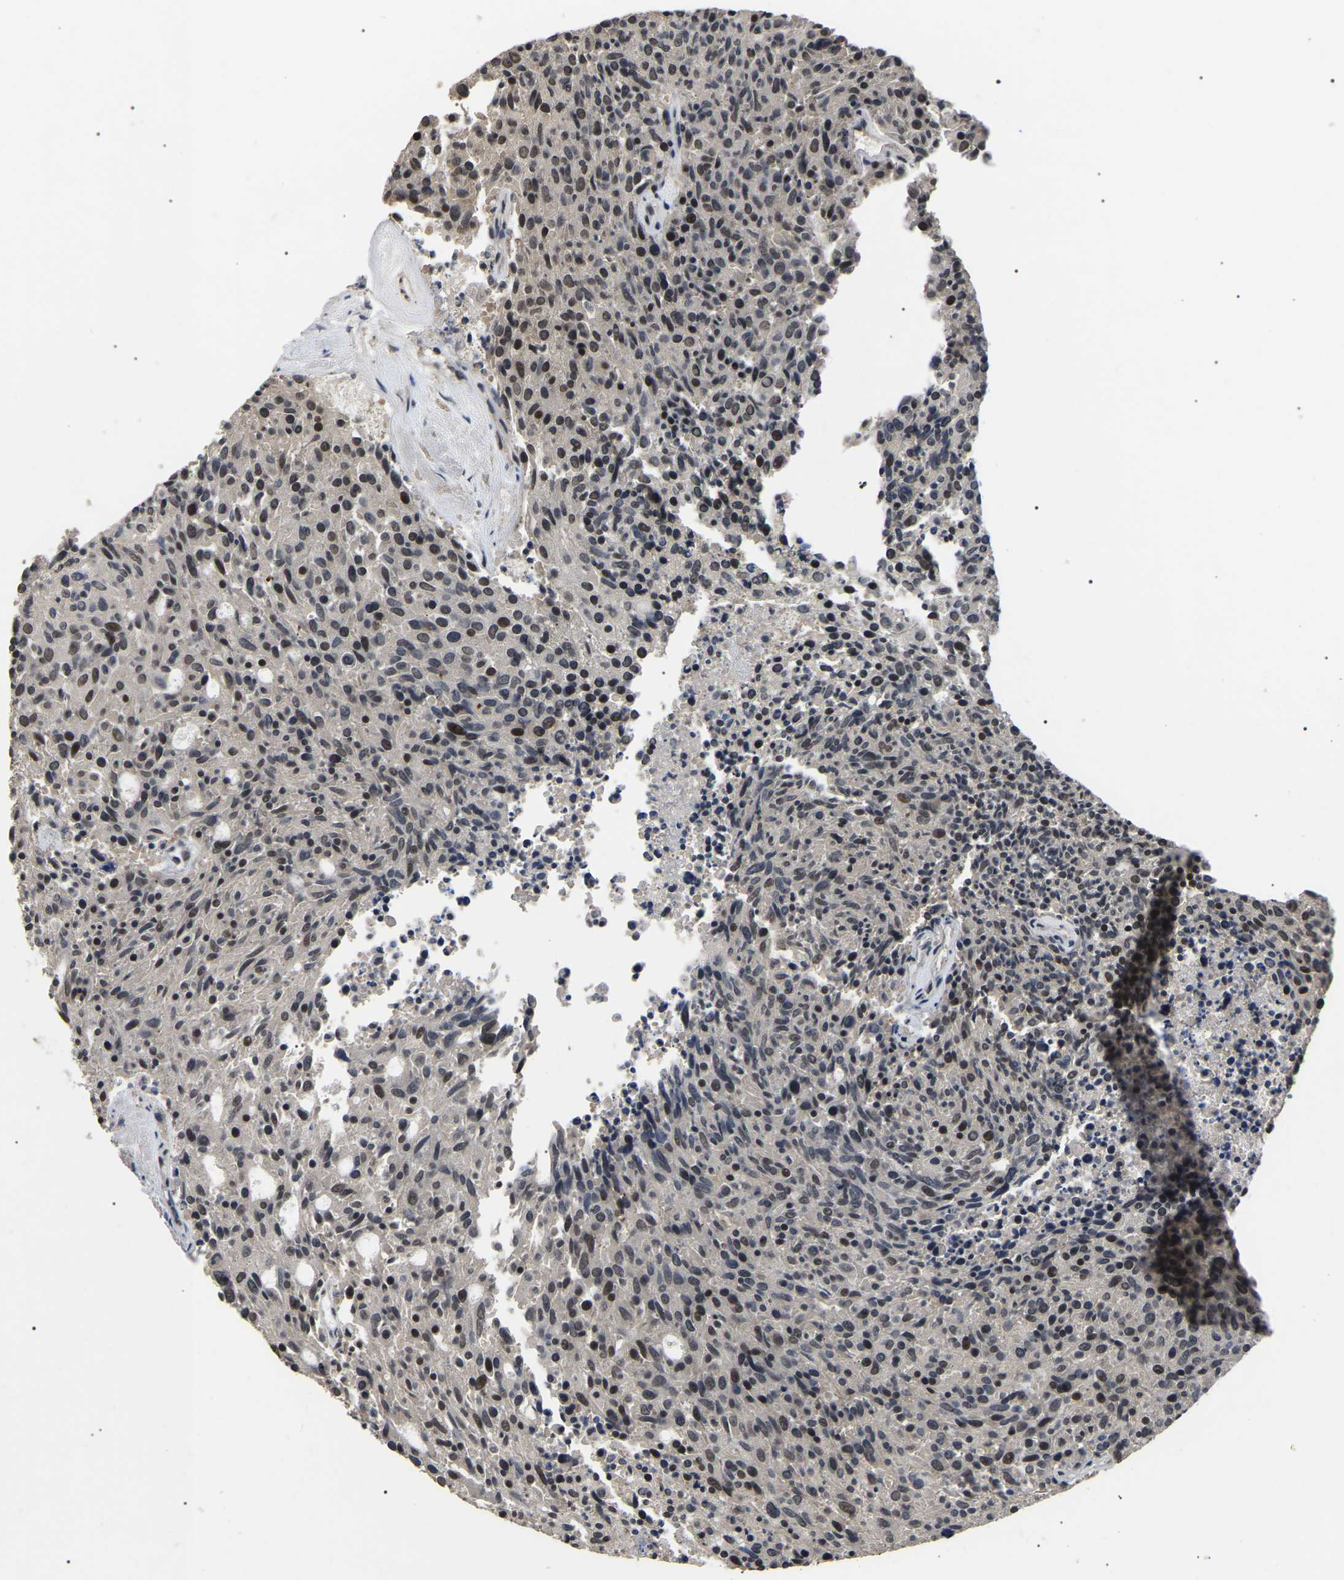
{"staining": {"intensity": "strong", "quantity": "25%-75%", "location": "nuclear"}, "tissue": "carcinoid", "cell_type": "Tumor cells", "image_type": "cancer", "snomed": [{"axis": "morphology", "description": "Carcinoid, malignant, NOS"}, {"axis": "topography", "description": "Pancreas"}], "caption": "Immunohistochemical staining of carcinoid (malignant) reveals high levels of strong nuclear staining in about 25%-75% of tumor cells. (DAB IHC with brightfield microscopy, high magnification).", "gene": "PPM1E", "patient": {"sex": "female", "age": 54}}